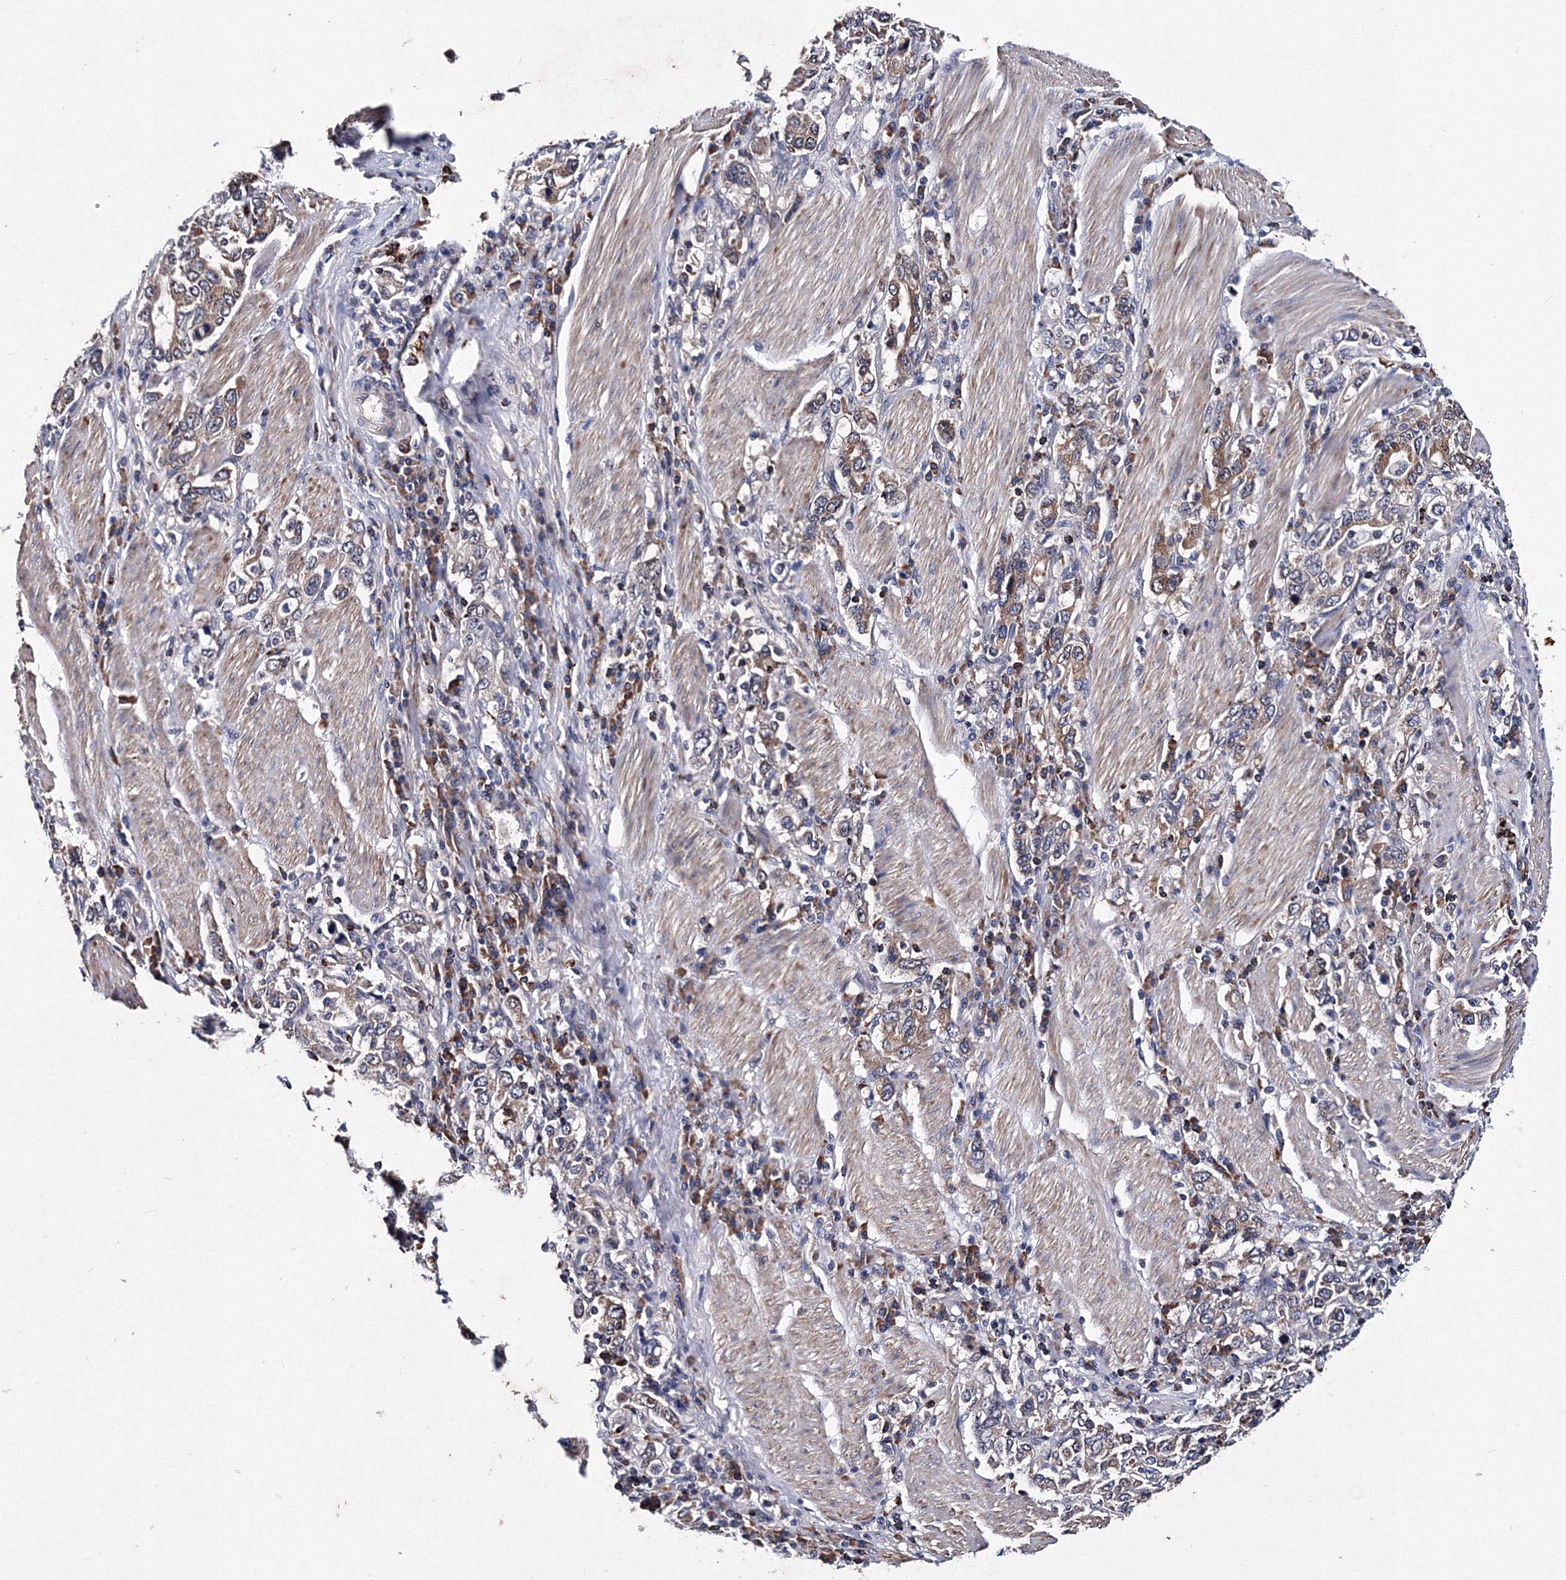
{"staining": {"intensity": "weak", "quantity": ">75%", "location": "cytoplasmic/membranous"}, "tissue": "stomach cancer", "cell_type": "Tumor cells", "image_type": "cancer", "snomed": [{"axis": "morphology", "description": "Adenocarcinoma, NOS"}, {"axis": "topography", "description": "Stomach, upper"}], "caption": "Weak cytoplasmic/membranous protein expression is appreciated in about >75% of tumor cells in stomach cancer.", "gene": "PHYKPL", "patient": {"sex": "male", "age": 62}}